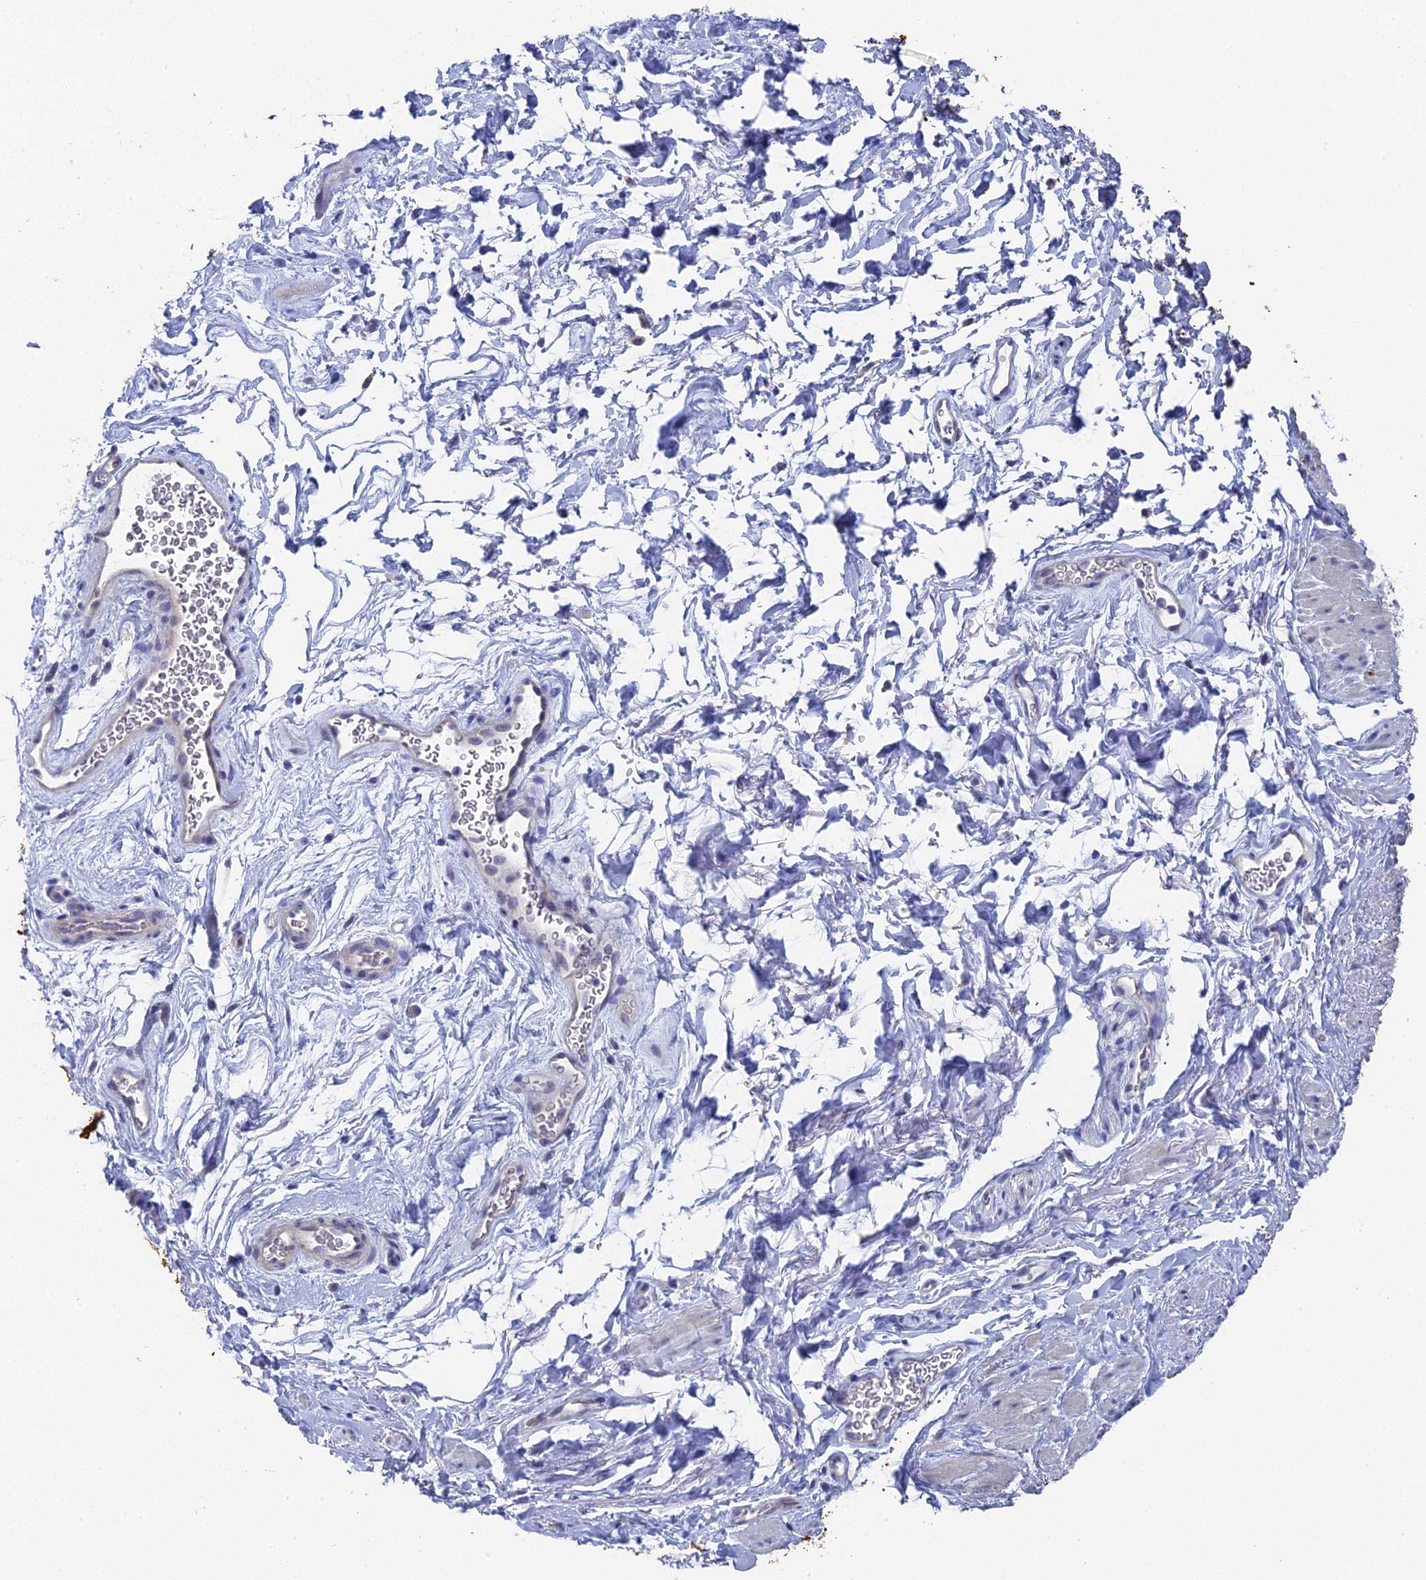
{"staining": {"intensity": "negative", "quantity": "none", "location": "none"}, "tissue": "smooth muscle", "cell_type": "Smooth muscle cells", "image_type": "normal", "snomed": [{"axis": "morphology", "description": "Normal tissue, NOS"}, {"axis": "topography", "description": "Smooth muscle"}, {"axis": "topography", "description": "Peripheral nerve tissue"}], "caption": "Immunohistochemical staining of normal human smooth muscle reveals no significant positivity in smooth muscle cells.", "gene": "SRFBP1", "patient": {"sex": "male", "age": 69}}